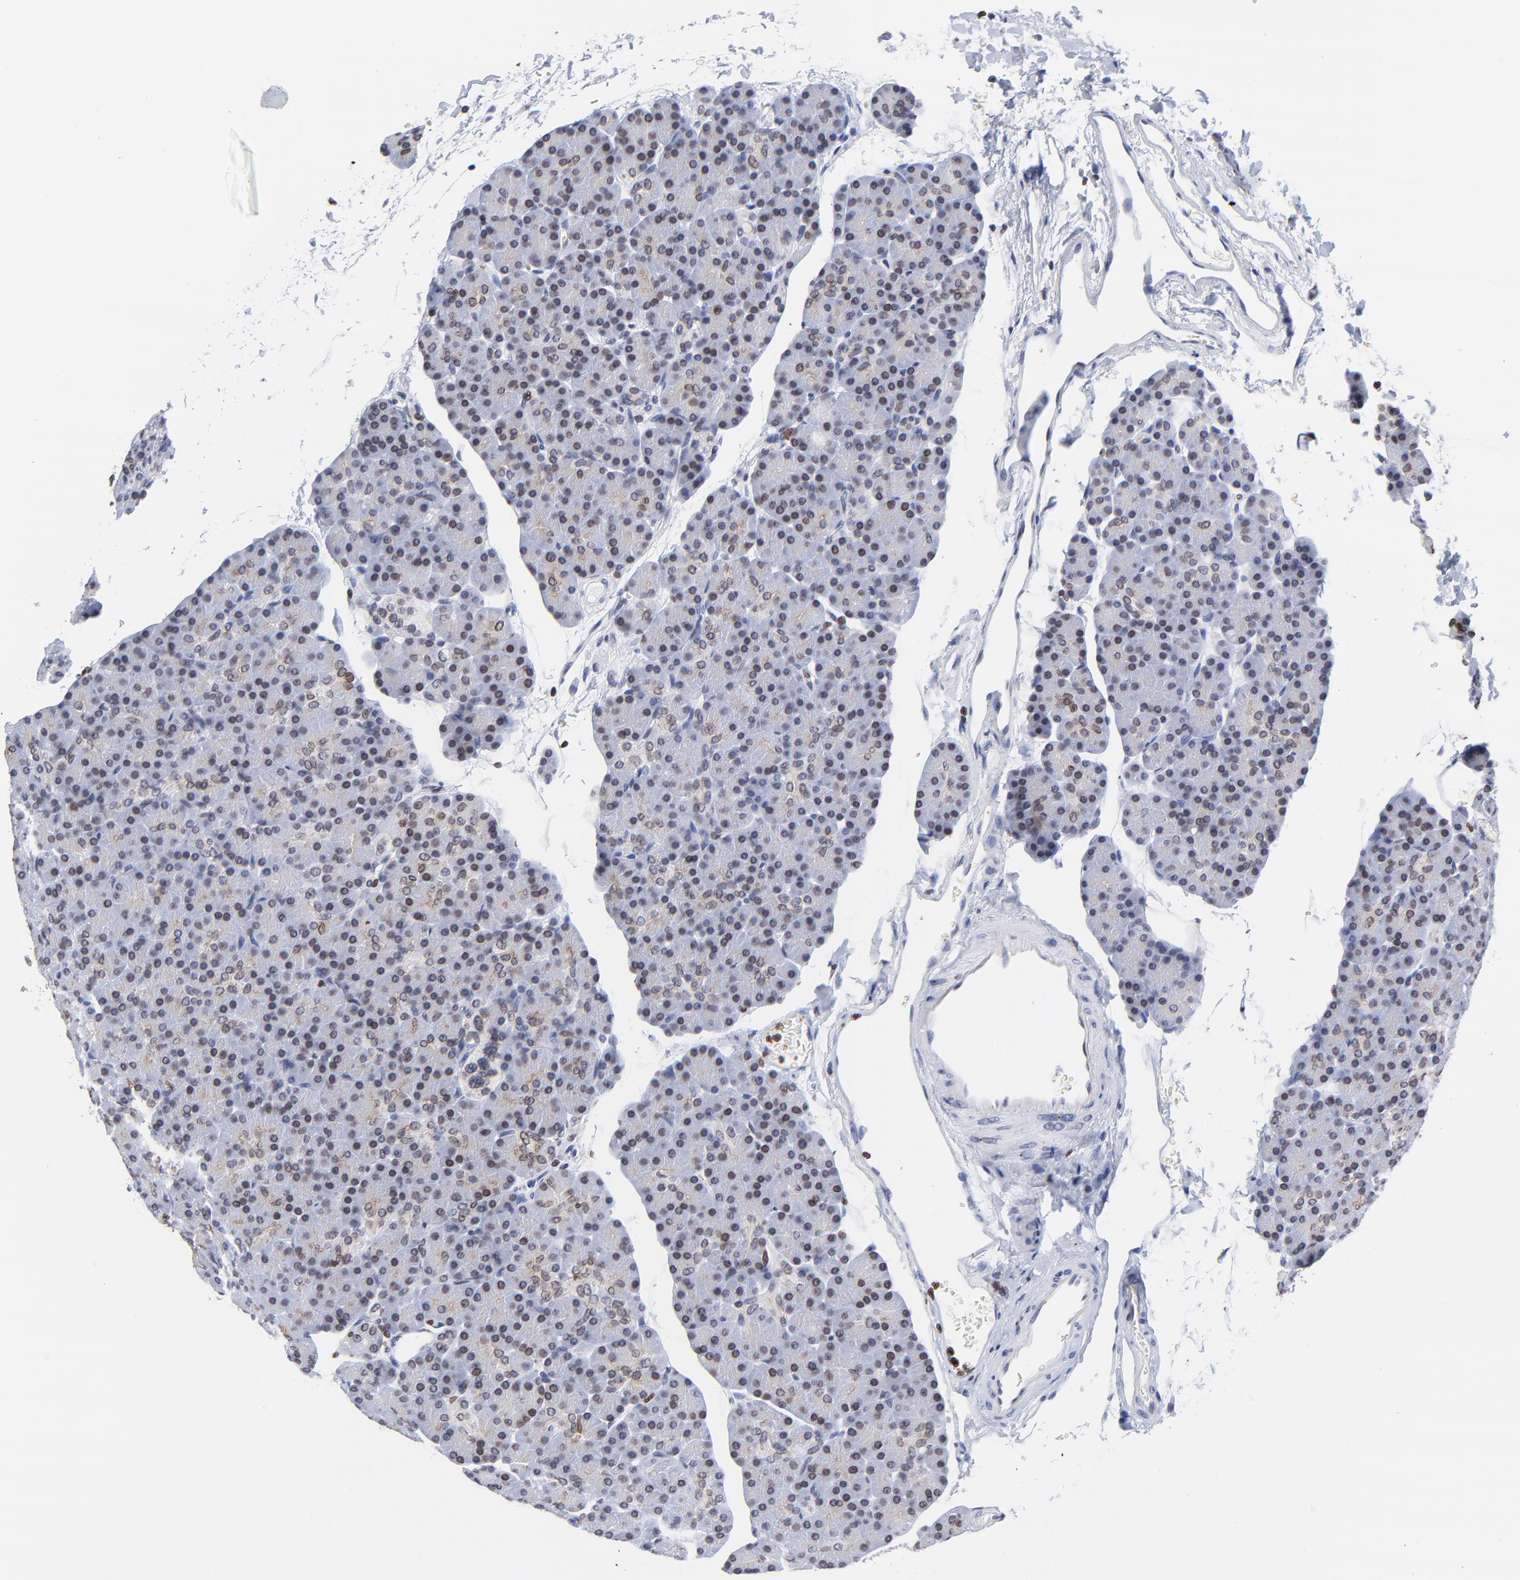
{"staining": {"intensity": "moderate", "quantity": "25%-75%", "location": "cytoplasmic/membranous,nuclear"}, "tissue": "pancreas", "cell_type": "Exocrine glandular cells", "image_type": "normal", "snomed": [{"axis": "morphology", "description": "Normal tissue, NOS"}, {"axis": "topography", "description": "Pancreas"}], "caption": "Pancreas stained for a protein reveals moderate cytoplasmic/membranous,nuclear positivity in exocrine glandular cells. Immunohistochemistry (ihc) stains the protein of interest in brown and the nuclei are stained blue.", "gene": "THAP7", "patient": {"sex": "female", "age": 43}}